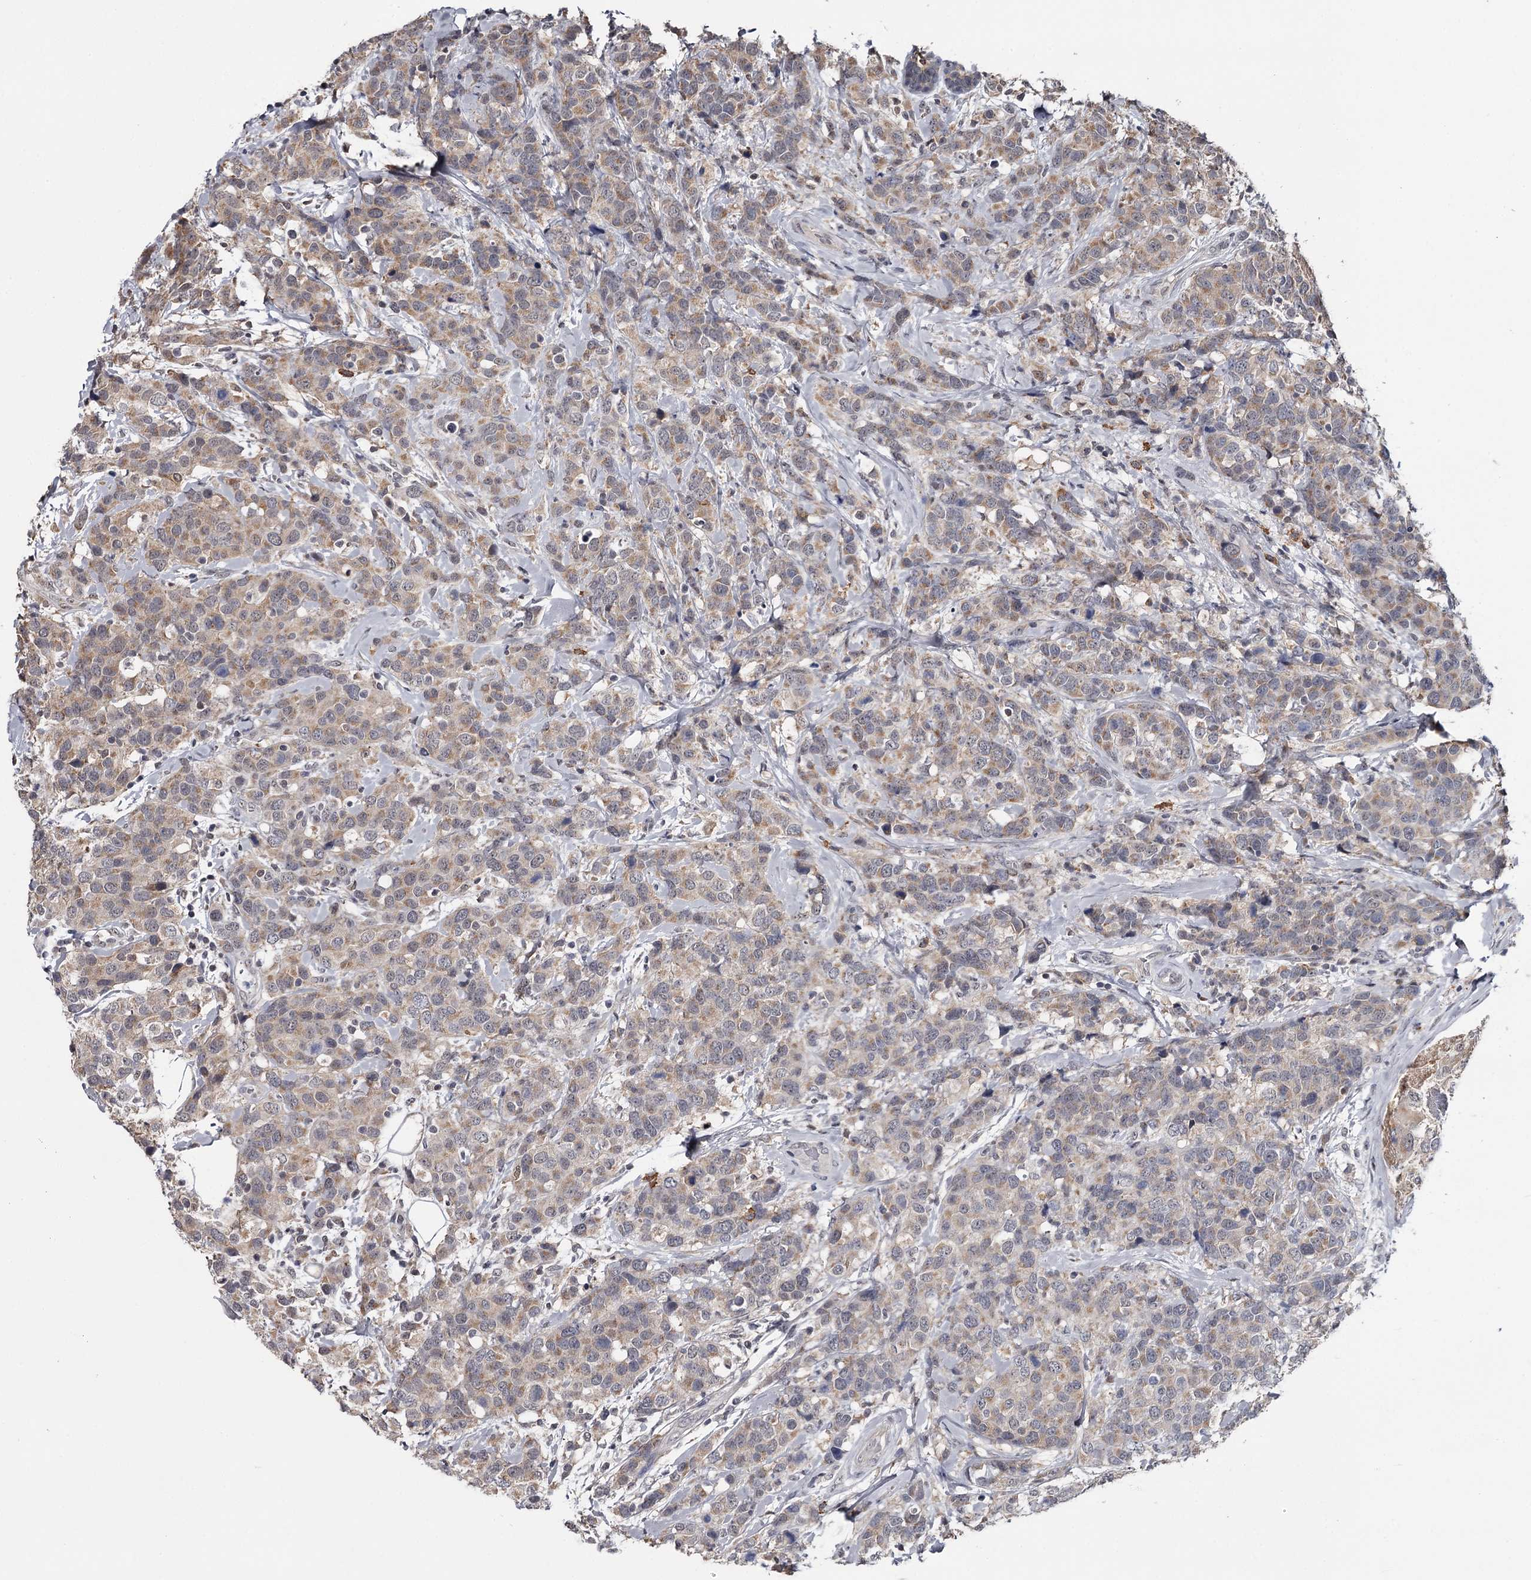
{"staining": {"intensity": "weak", "quantity": ">75%", "location": "cytoplasmic/membranous"}, "tissue": "breast cancer", "cell_type": "Tumor cells", "image_type": "cancer", "snomed": [{"axis": "morphology", "description": "Lobular carcinoma"}, {"axis": "topography", "description": "Breast"}], "caption": "A high-resolution histopathology image shows immunohistochemistry staining of breast lobular carcinoma, which shows weak cytoplasmic/membranous expression in about >75% of tumor cells.", "gene": "GTSF1", "patient": {"sex": "female", "age": 59}}